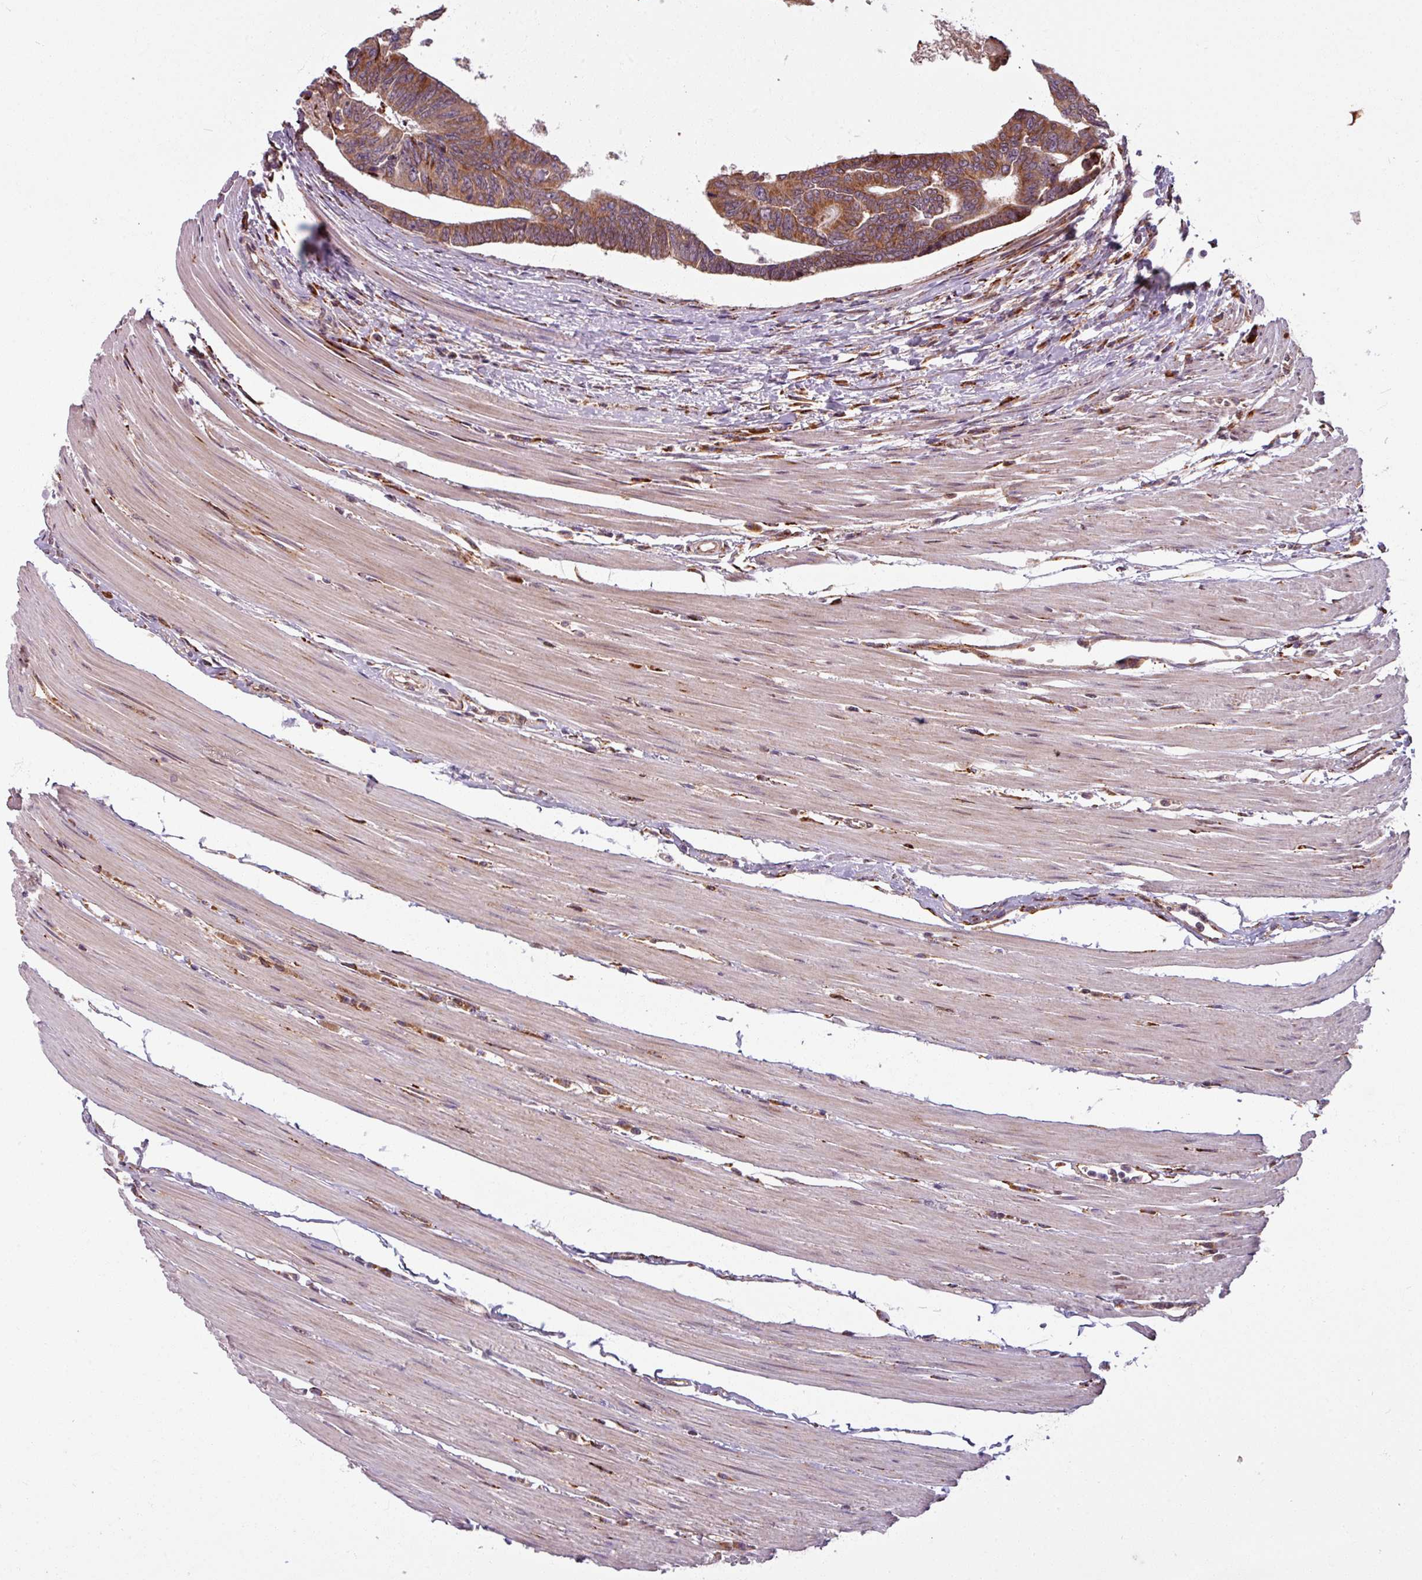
{"staining": {"intensity": "moderate", "quantity": ">75%", "location": "cytoplasmic/membranous"}, "tissue": "colorectal cancer", "cell_type": "Tumor cells", "image_type": "cancer", "snomed": [{"axis": "morphology", "description": "Adenocarcinoma, NOS"}, {"axis": "topography", "description": "Rectum"}], "caption": "Immunohistochemistry (DAB) staining of human adenocarcinoma (colorectal) demonstrates moderate cytoplasmic/membranous protein expression in approximately >75% of tumor cells.", "gene": "MAGT1", "patient": {"sex": "female", "age": 65}}